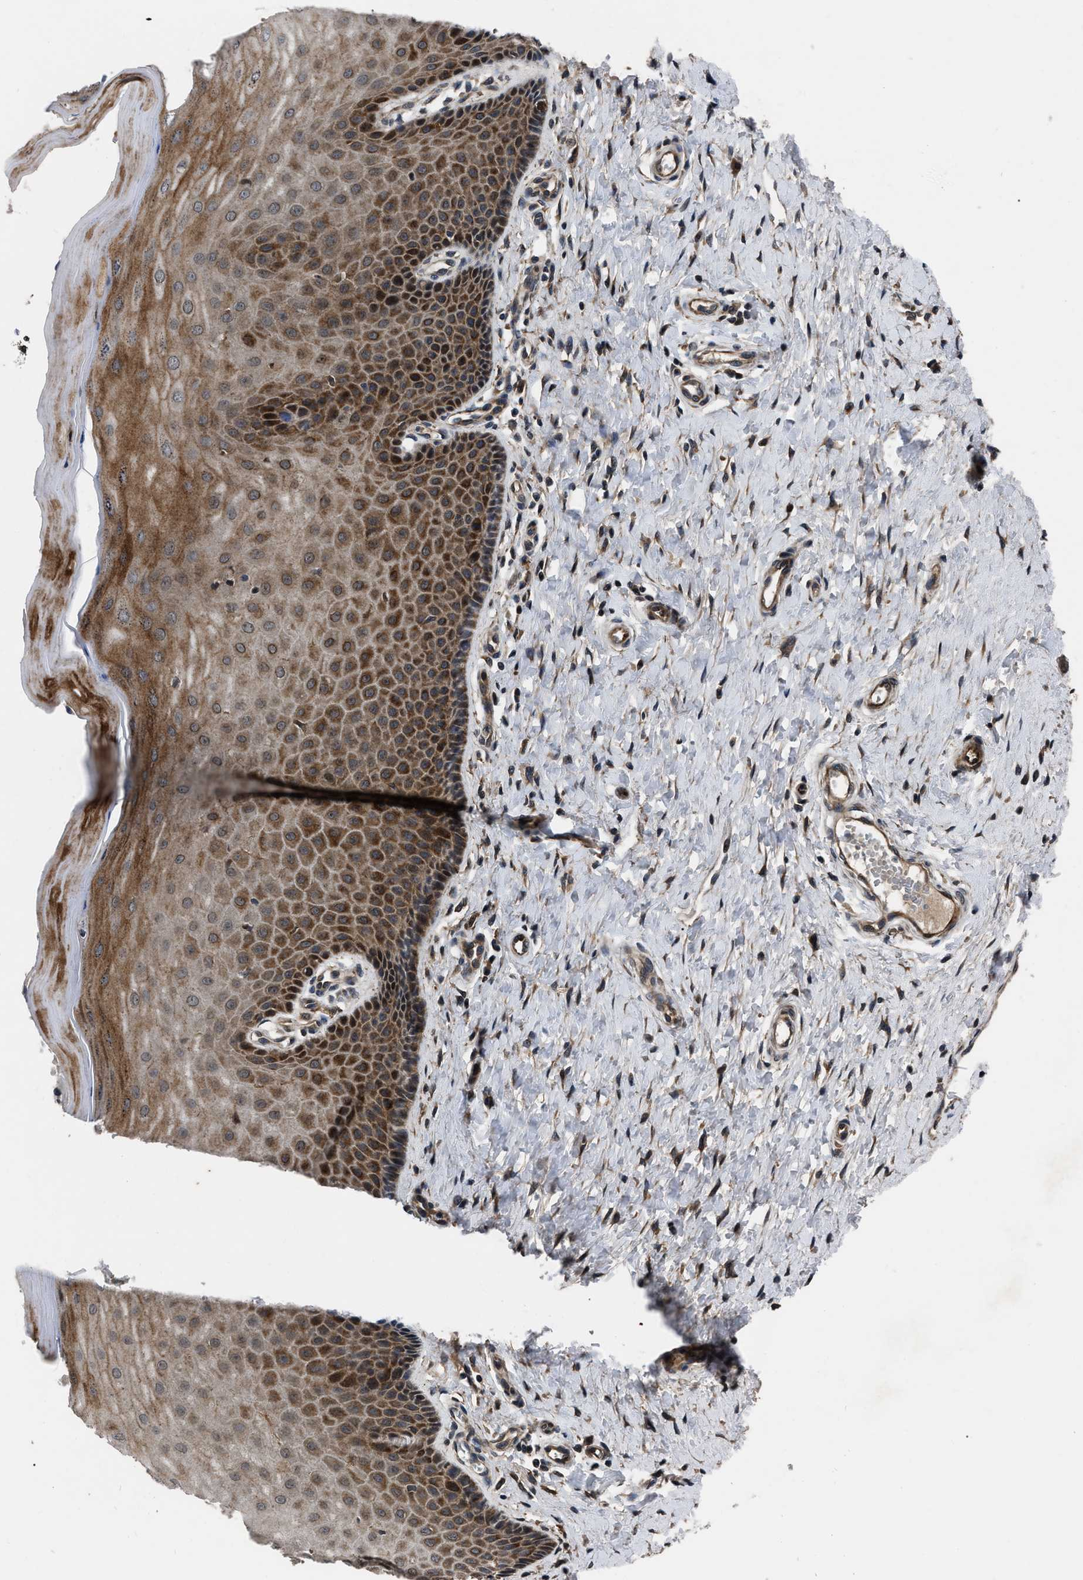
{"staining": {"intensity": "strong", "quantity": "25%-75%", "location": "cytoplasmic/membranous,nuclear"}, "tissue": "cervix", "cell_type": "Glandular cells", "image_type": "normal", "snomed": [{"axis": "morphology", "description": "Normal tissue, NOS"}, {"axis": "topography", "description": "Cervix"}], "caption": "High-power microscopy captured an immunohistochemistry micrograph of unremarkable cervix, revealing strong cytoplasmic/membranous,nuclear positivity in about 25%-75% of glandular cells.", "gene": "PPWD1", "patient": {"sex": "female", "age": 55}}